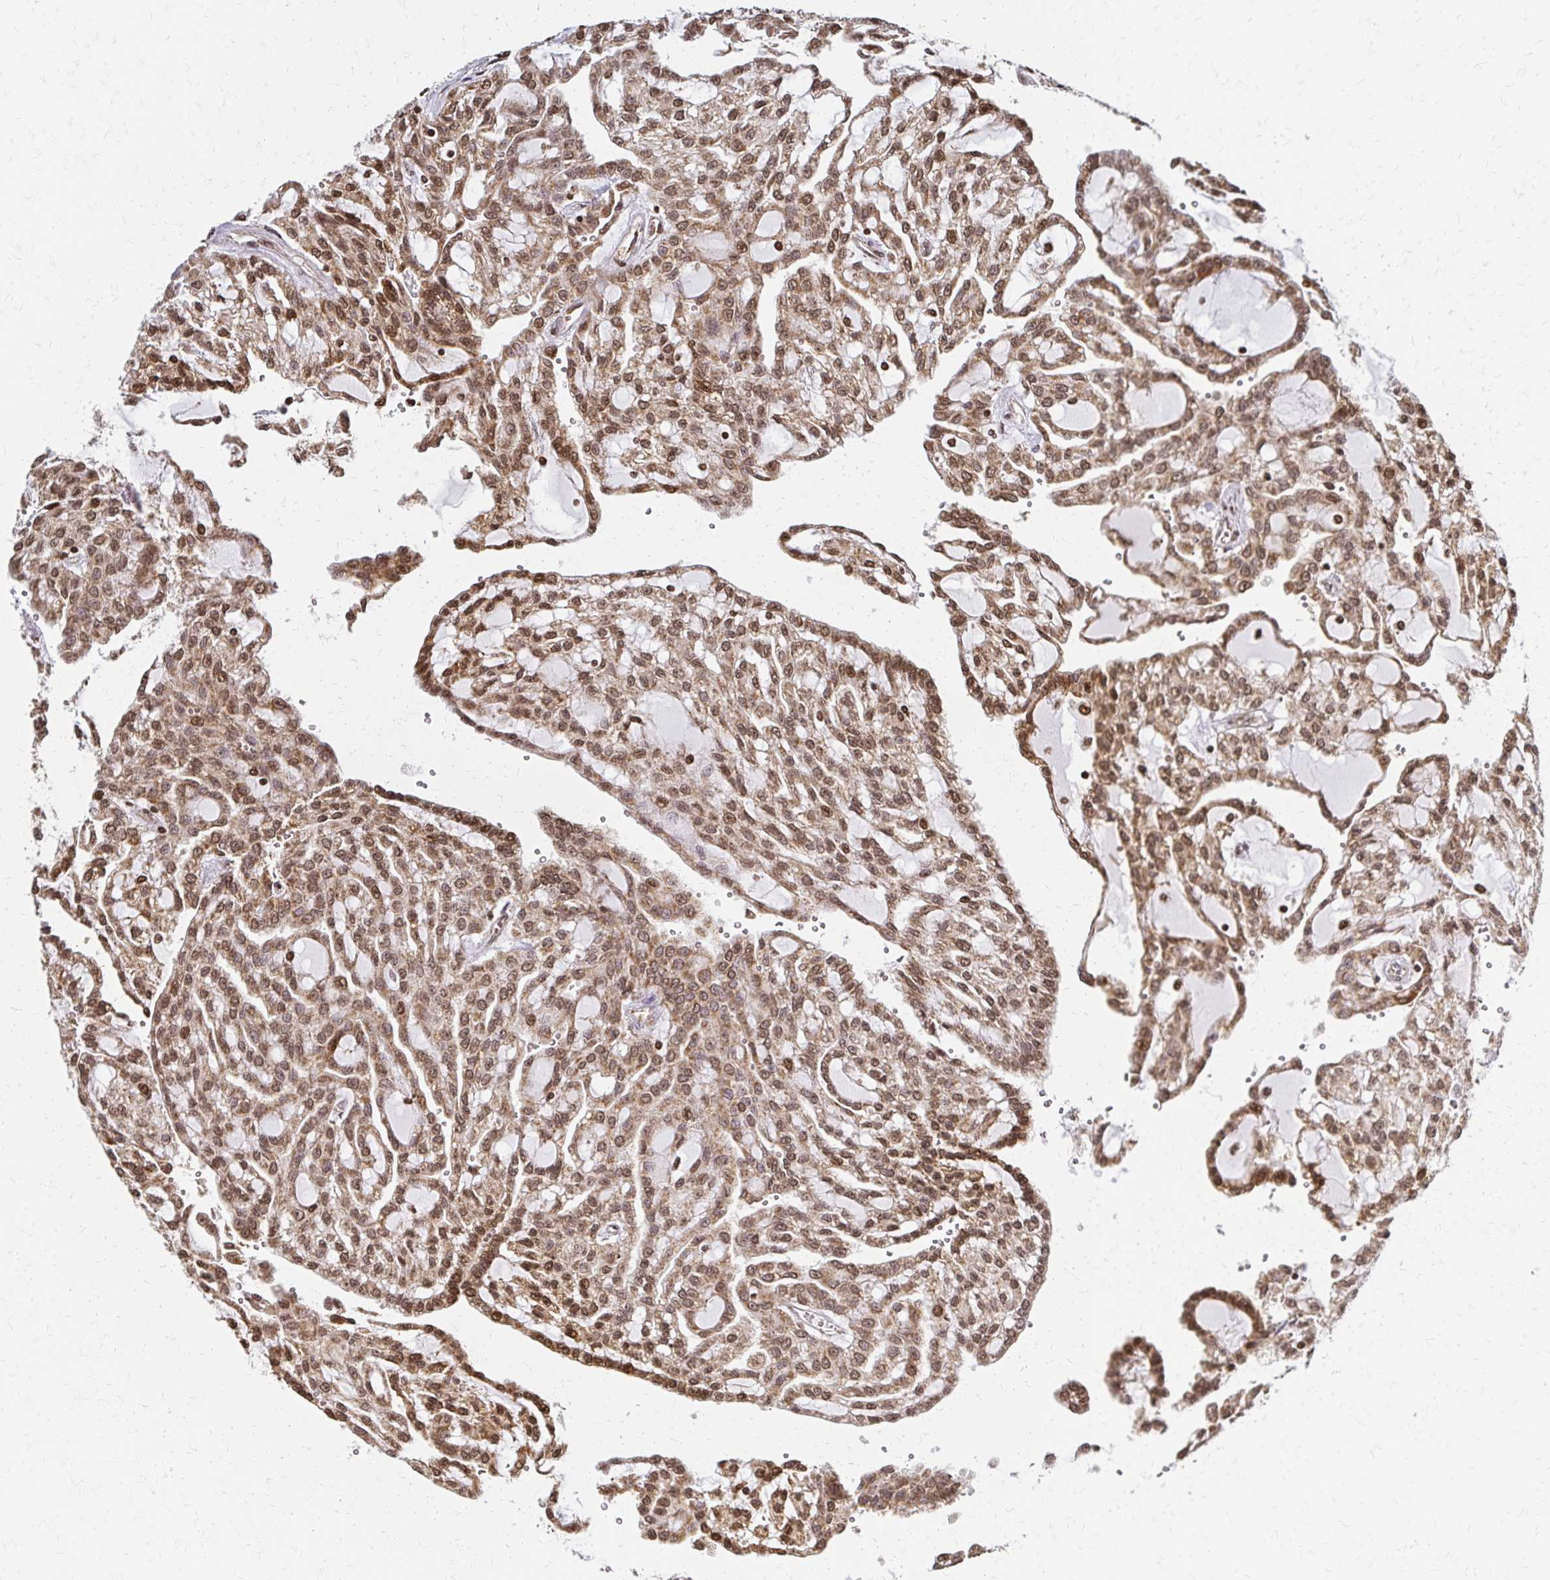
{"staining": {"intensity": "moderate", "quantity": ">75%", "location": "cytoplasmic/membranous,nuclear"}, "tissue": "renal cancer", "cell_type": "Tumor cells", "image_type": "cancer", "snomed": [{"axis": "morphology", "description": "Adenocarcinoma, NOS"}, {"axis": "topography", "description": "Kidney"}], "caption": "Renal cancer (adenocarcinoma) was stained to show a protein in brown. There is medium levels of moderate cytoplasmic/membranous and nuclear positivity in approximately >75% of tumor cells.", "gene": "HOXA9", "patient": {"sex": "male", "age": 63}}